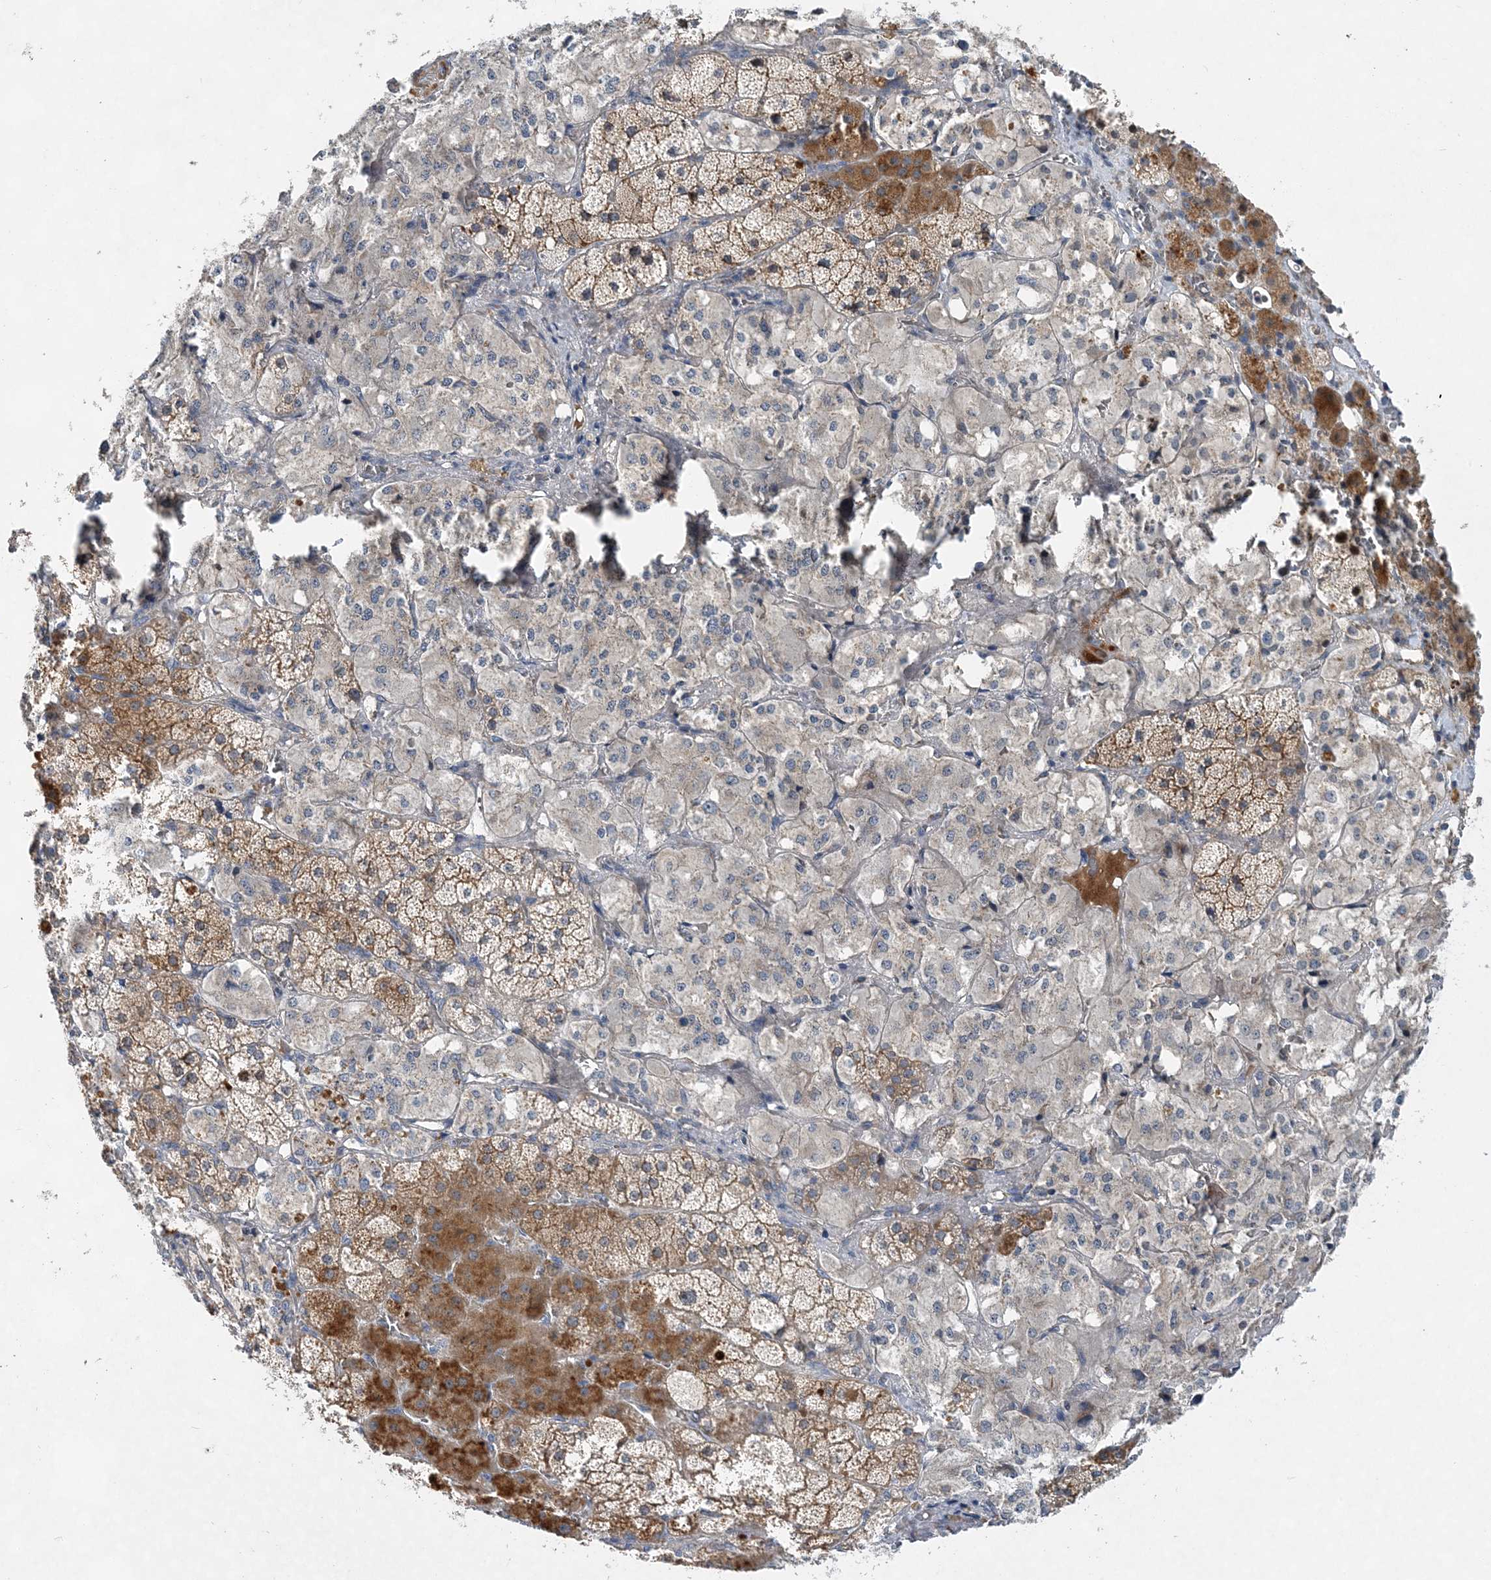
{"staining": {"intensity": "moderate", "quantity": "25%-75%", "location": "cytoplasmic/membranous"}, "tissue": "adrenal gland", "cell_type": "Glandular cells", "image_type": "normal", "snomed": [{"axis": "morphology", "description": "Normal tissue, NOS"}, {"axis": "topography", "description": "Adrenal gland"}], "caption": "IHC staining of unremarkable adrenal gland, which exhibits medium levels of moderate cytoplasmic/membranous positivity in about 25%-75% of glandular cells indicating moderate cytoplasmic/membranous protein staining. The staining was performed using DAB (3,3'-diaminobenzidine) (brown) for protein detection and nuclei were counterstained in hematoxylin (blue).", "gene": "TRAPPC13", "patient": {"sex": "male", "age": 57}}